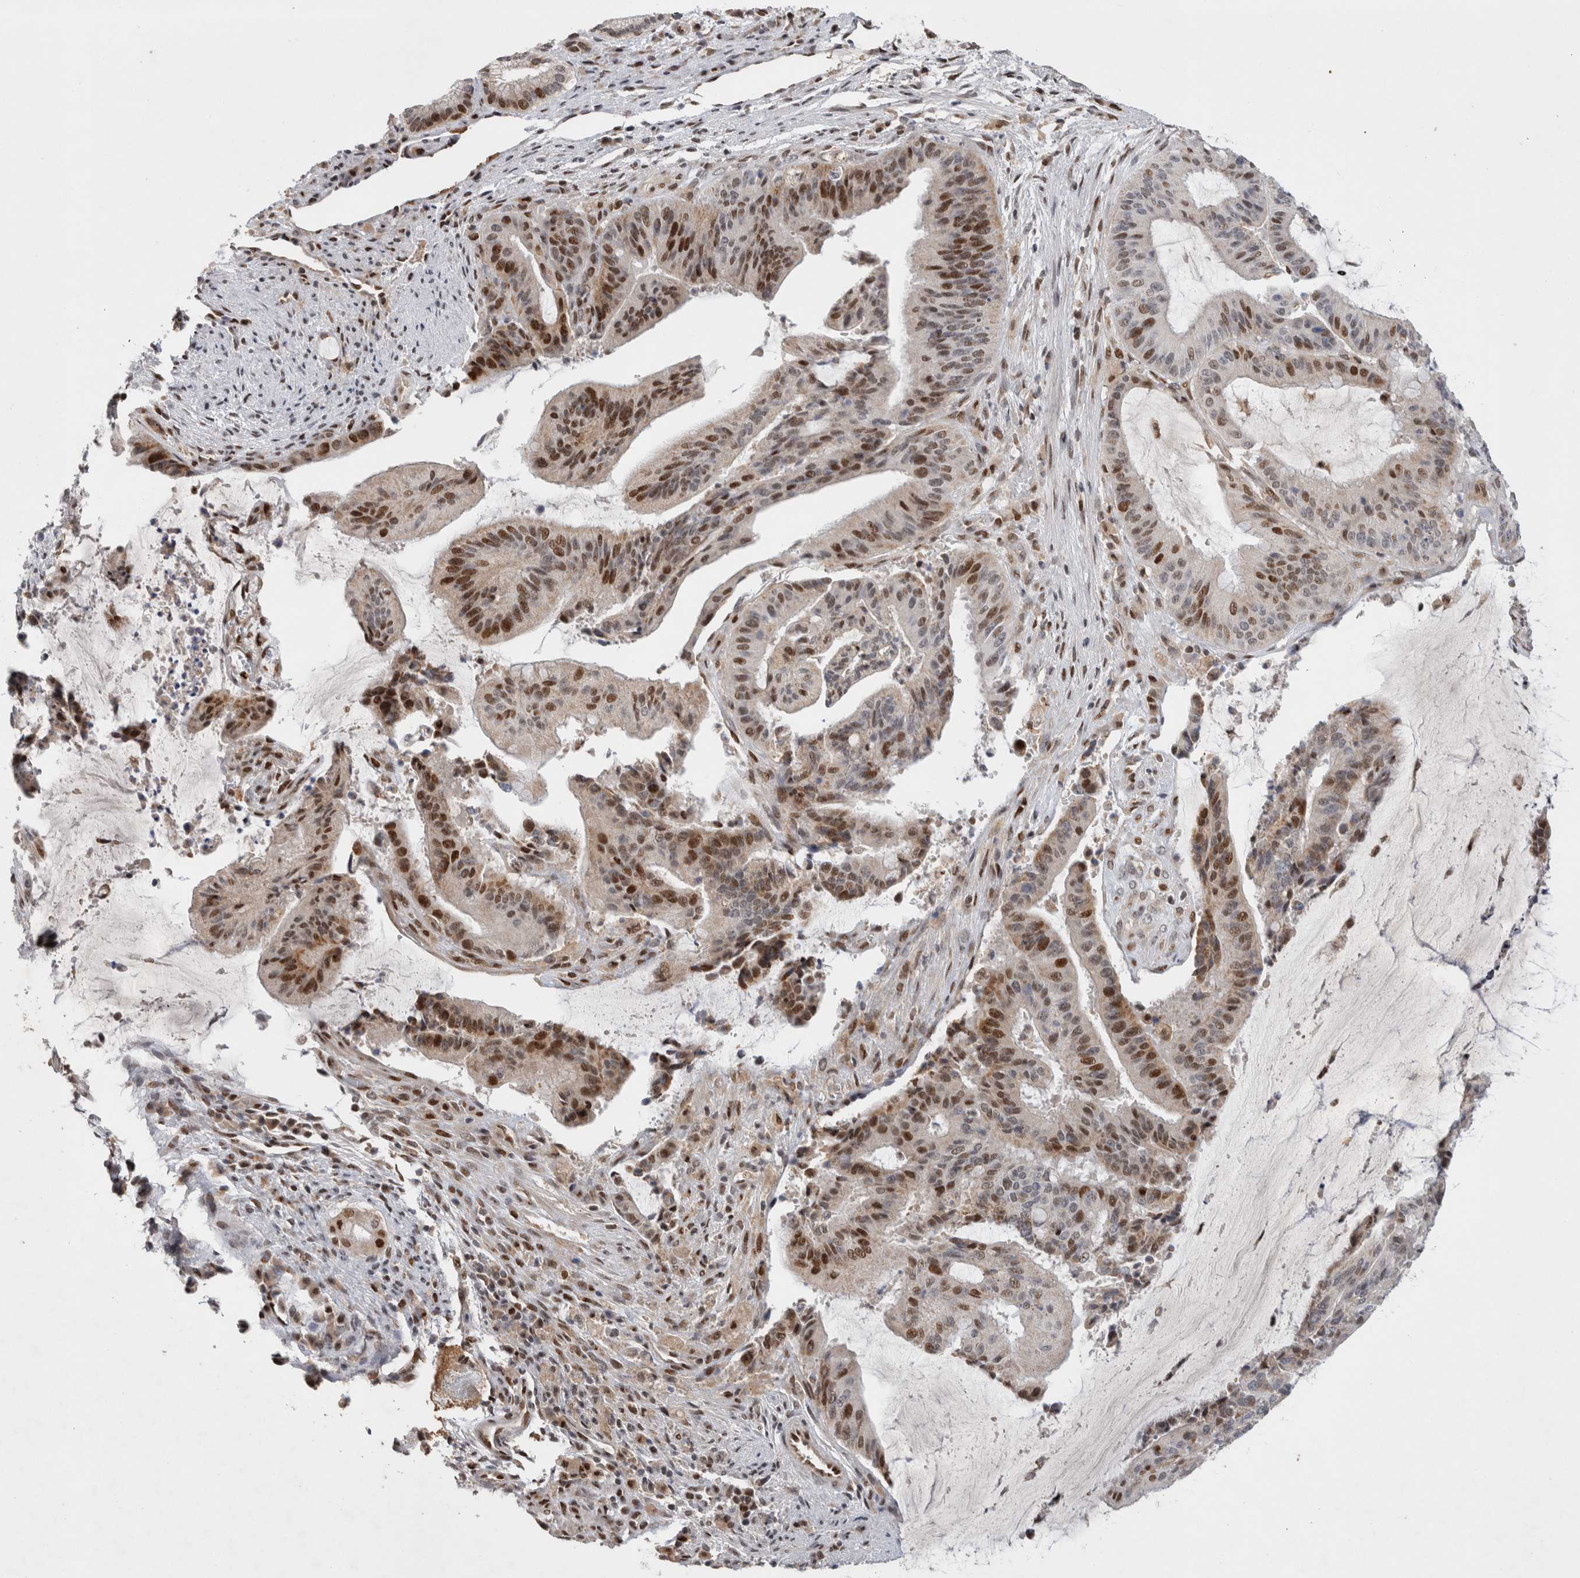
{"staining": {"intensity": "strong", "quantity": ">75%", "location": "nuclear"}, "tissue": "liver cancer", "cell_type": "Tumor cells", "image_type": "cancer", "snomed": [{"axis": "morphology", "description": "Normal tissue, NOS"}, {"axis": "morphology", "description": "Cholangiocarcinoma"}, {"axis": "topography", "description": "Liver"}, {"axis": "topography", "description": "Peripheral nerve tissue"}], "caption": "Brown immunohistochemical staining in human liver cancer (cholangiocarcinoma) exhibits strong nuclear expression in about >75% of tumor cells.", "gene": "C8orf58", "patient": {"sex": "female", "age": 73}}